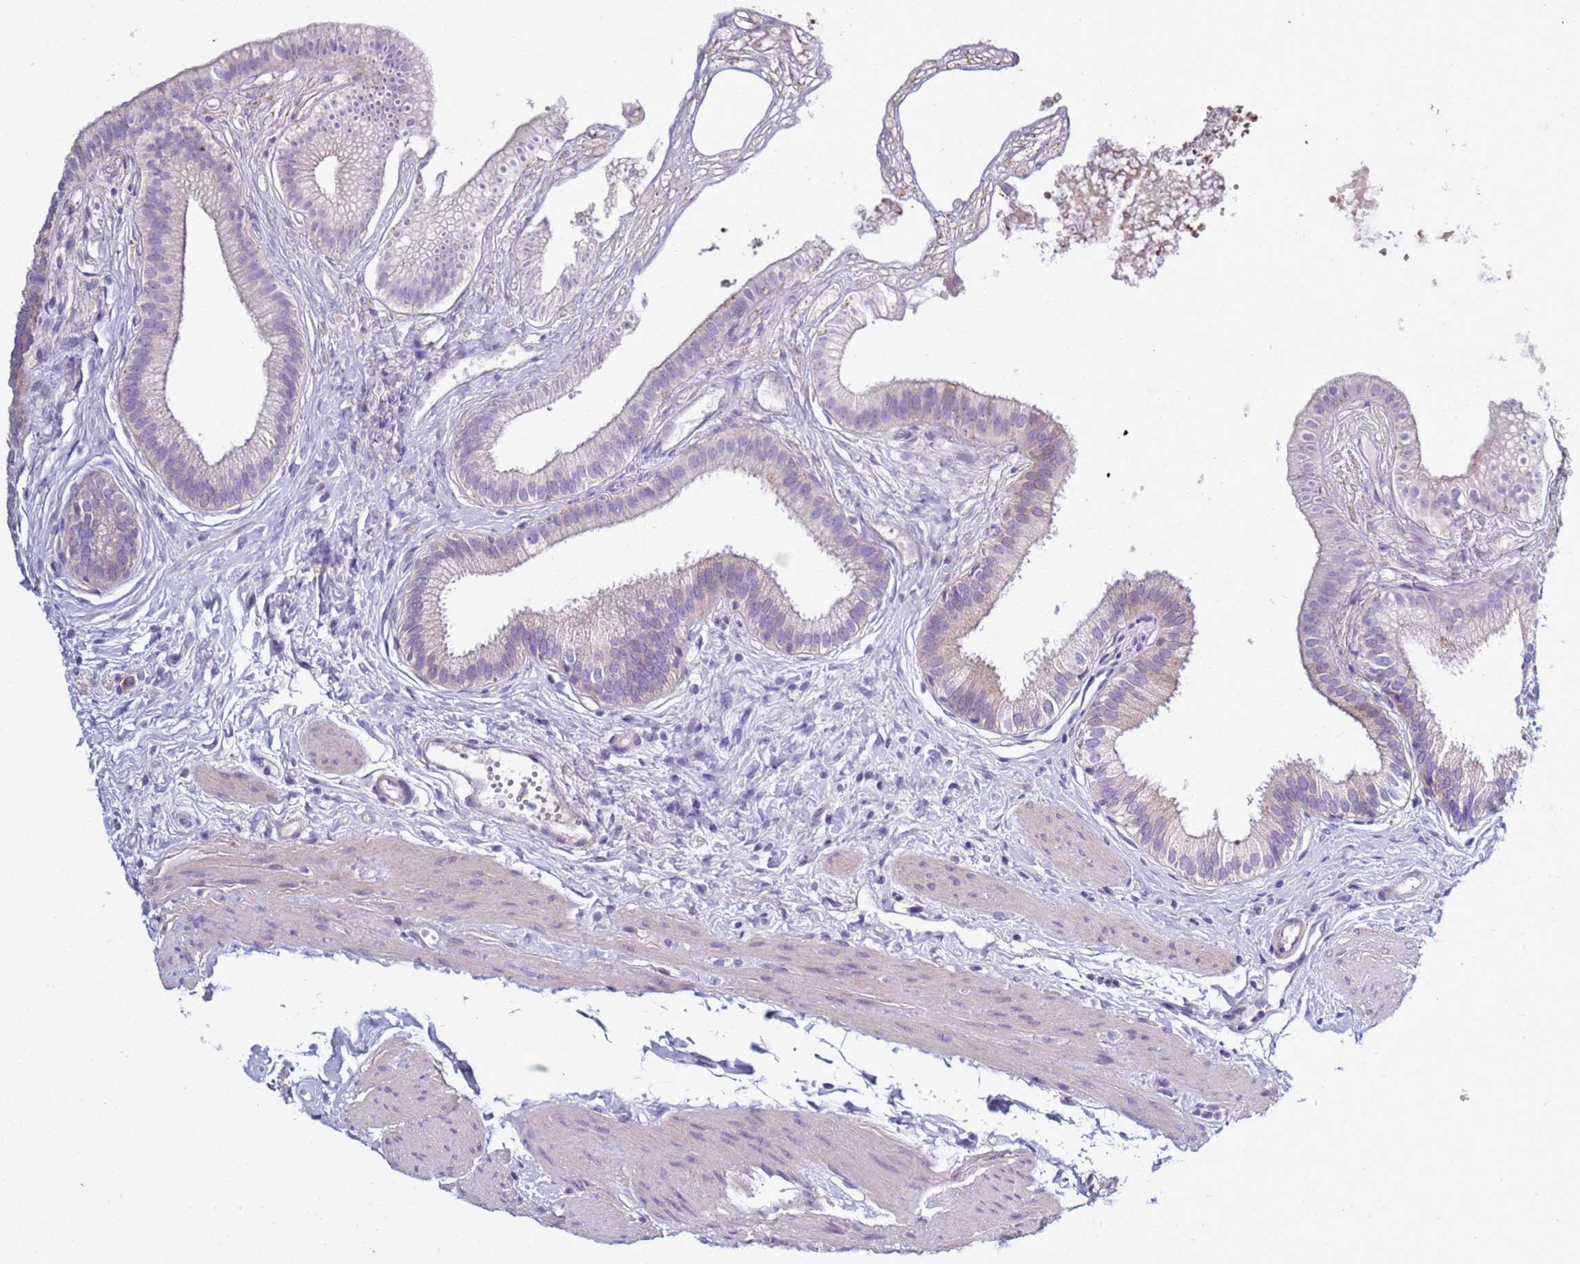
{"staining": {"intensity": "moderate", "quantity": "25%-75%", "location": "cytoplasmic/membranous"}, "tissue": "gallbladder", "cell_type": "Glandular cells", "image_type": "normal", "snomed": [{"axis": "morphology", "description": "Normal tissue, NOS"}, {"axis": "topography", "description": "Gallbladder"}], "caption": "A high-resolution photomicrograph shows IHC staining of unremarkable gallbladder, which reveals moderate cytoplasmic/membranous staining in about 25%-75% of glandular cells.", "gene": "NAT1", "patient": {"sex": "female", "age": 54}}